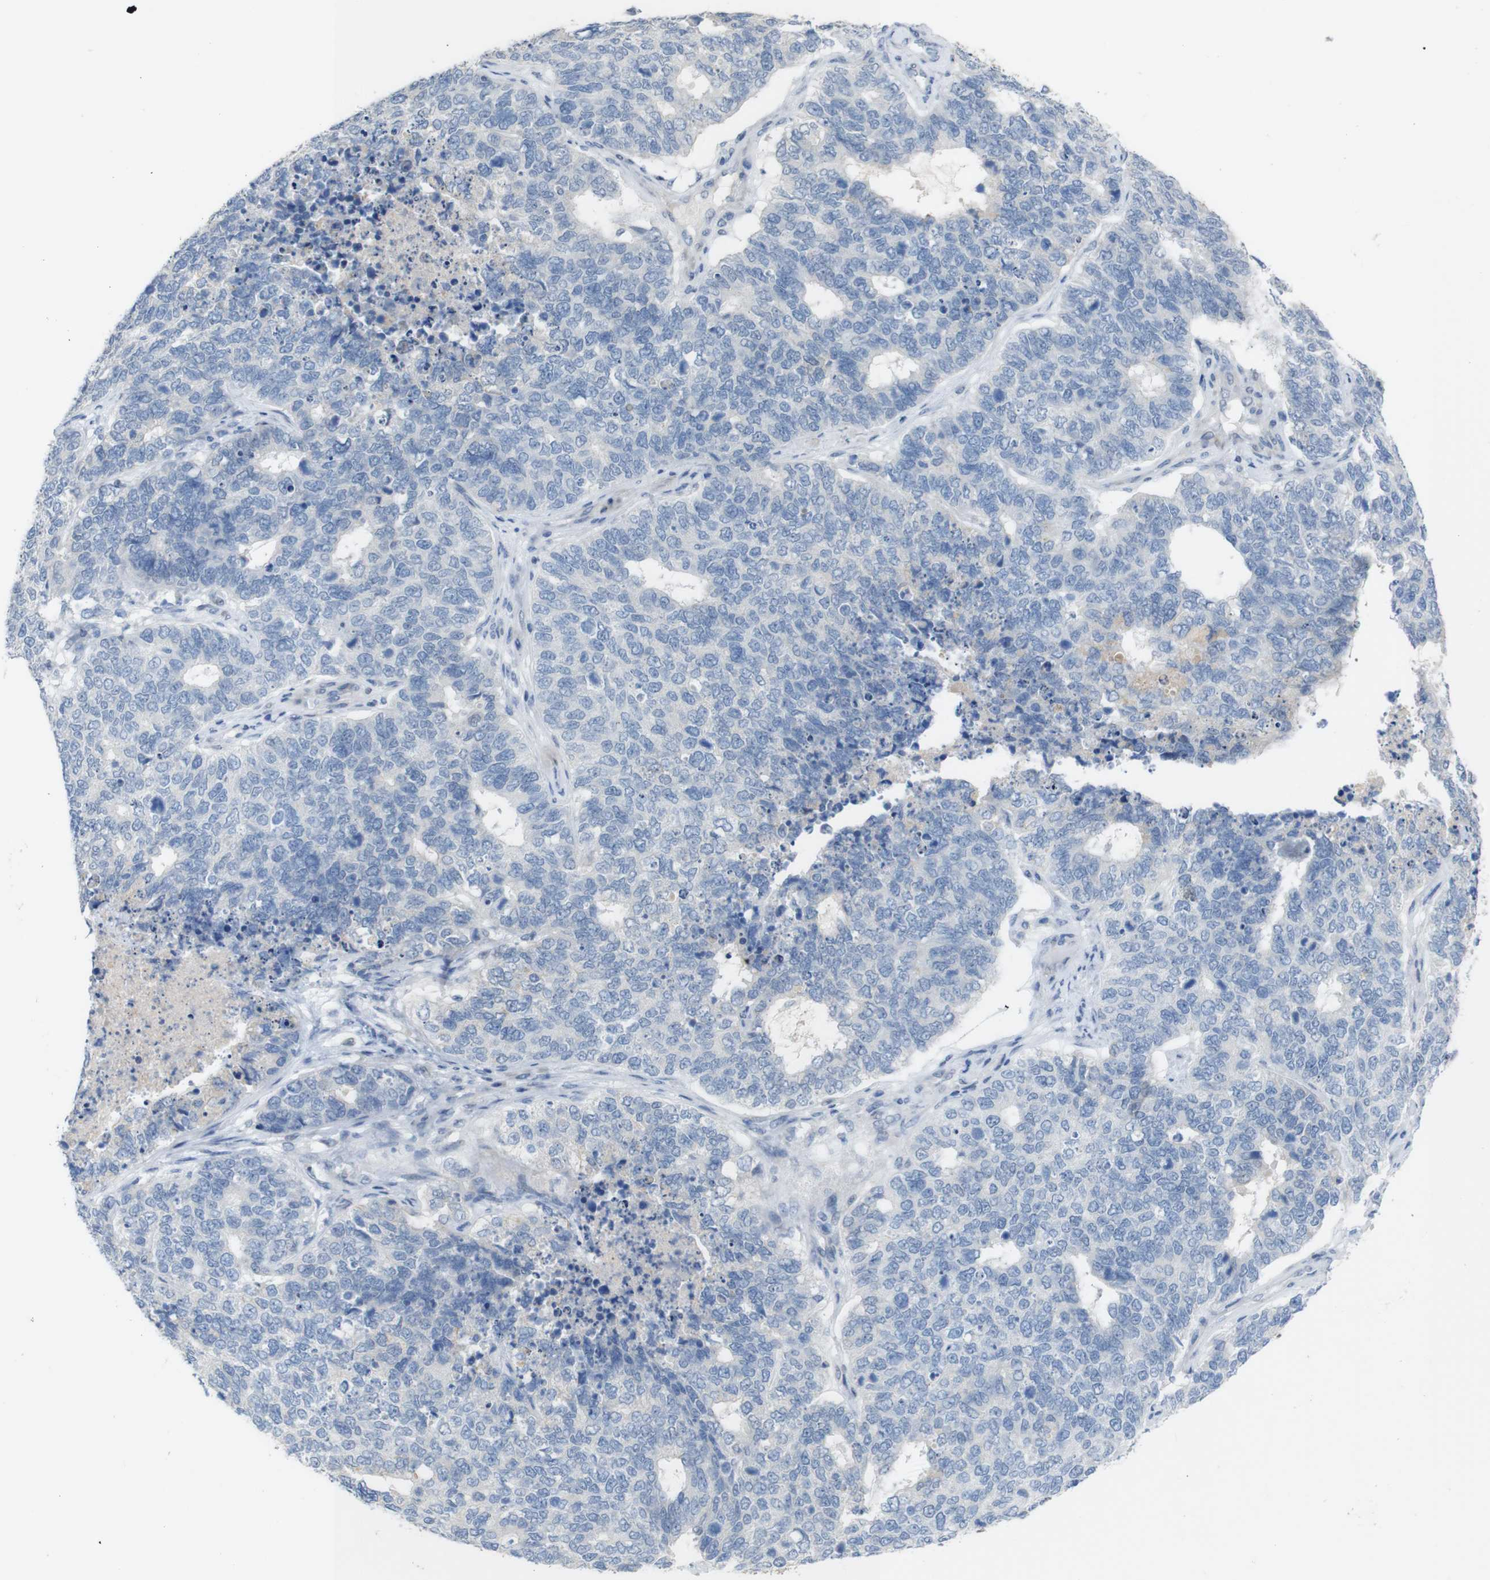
{"staining": {"intensity": "negative", "quantity": "none", "location": "none"}, "tissue": "cervical cancer", "cell_type": "Tumor cells", "image_type": "cancer", "snomed": [{"axis": "morphology", "description": "Squamous cell carcinoma, NOS"}, {"axis": "topography", "description": "Cervix"}], "caption": "Tumor cells are negative for brown protein staining in cervical cancer (squamous cell carcinoma).", "gene": "CHRM5", "patient": {"sex": "female", "age": 63}}